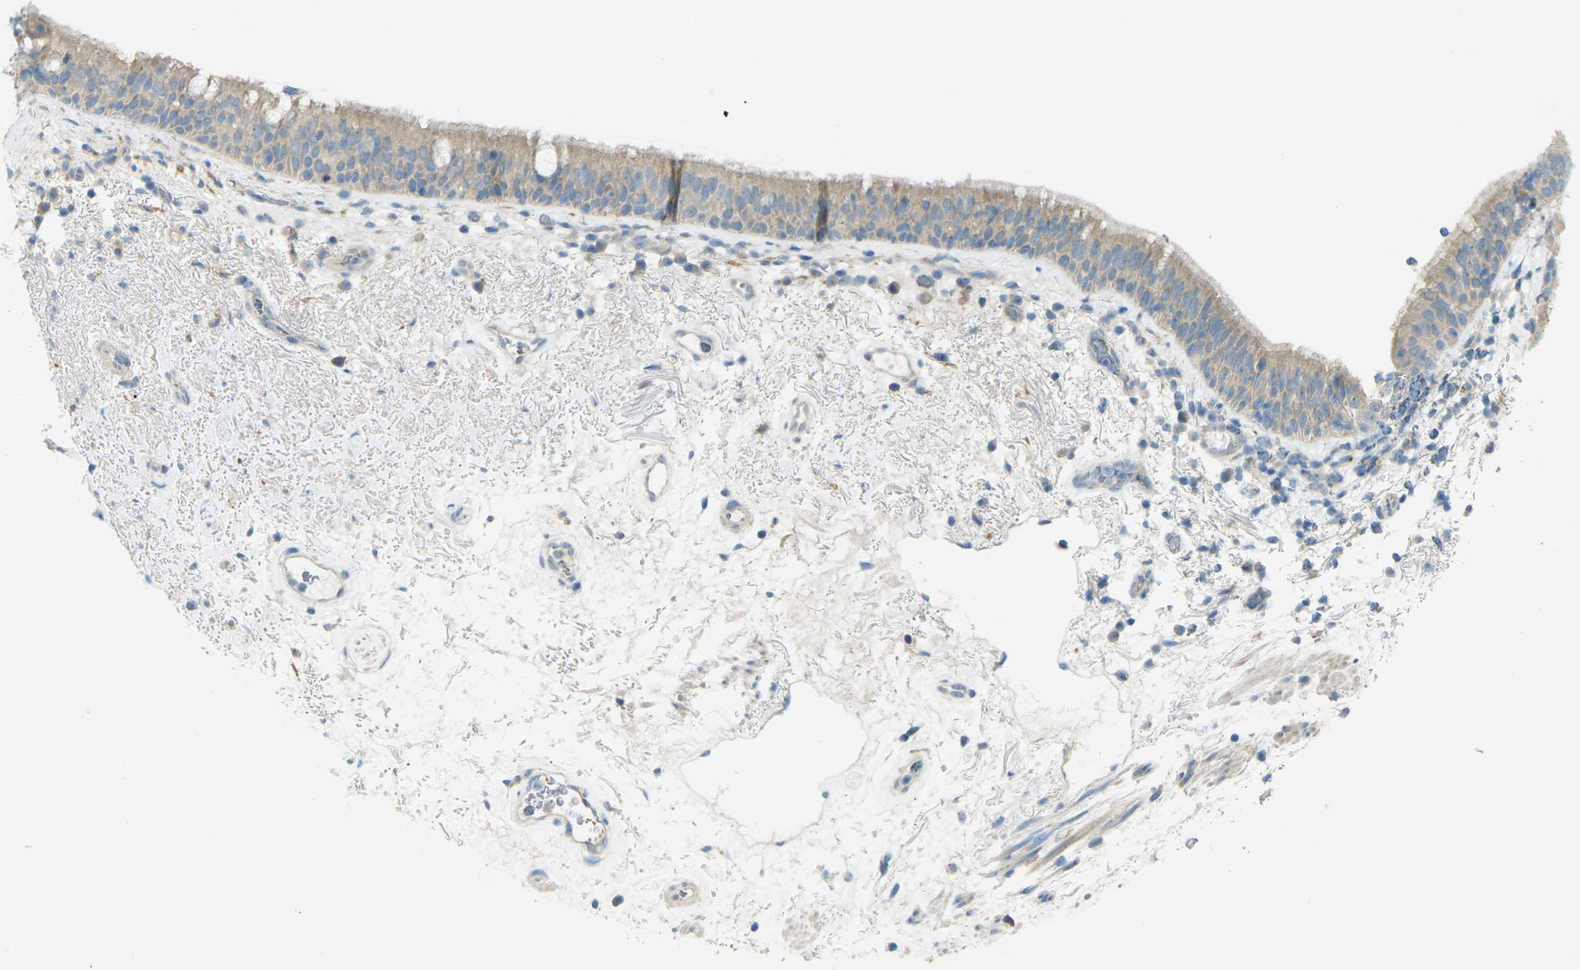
{"staining": {"intensity": "weak", "quantity": ">75%", "location": "cytoplasmic/membranous"}, "tissue": "bronchus", "cell_type": "Respiratory epithelial cells", "image_type": "normal", "snomed": [{"axis": "morphology", "description": "Normal tissue, NOS"}, {"axis": "morphology", "description": "Inflammation, NOS"}, {"axis": "topography", "description": "Cartilage tissue"}, {"axis": "topography", "description": "Bronchus"}], "caption": "Bronchus stained with DAB (3,3'-diaminobenzidine) immunohistochemistry shows low levels of weak cytoplasmic/membranous expression in about >75% of respiratory epithelial cells.", "gene": "MYLK4", "patient": {"sex": "male", "age": 77}}